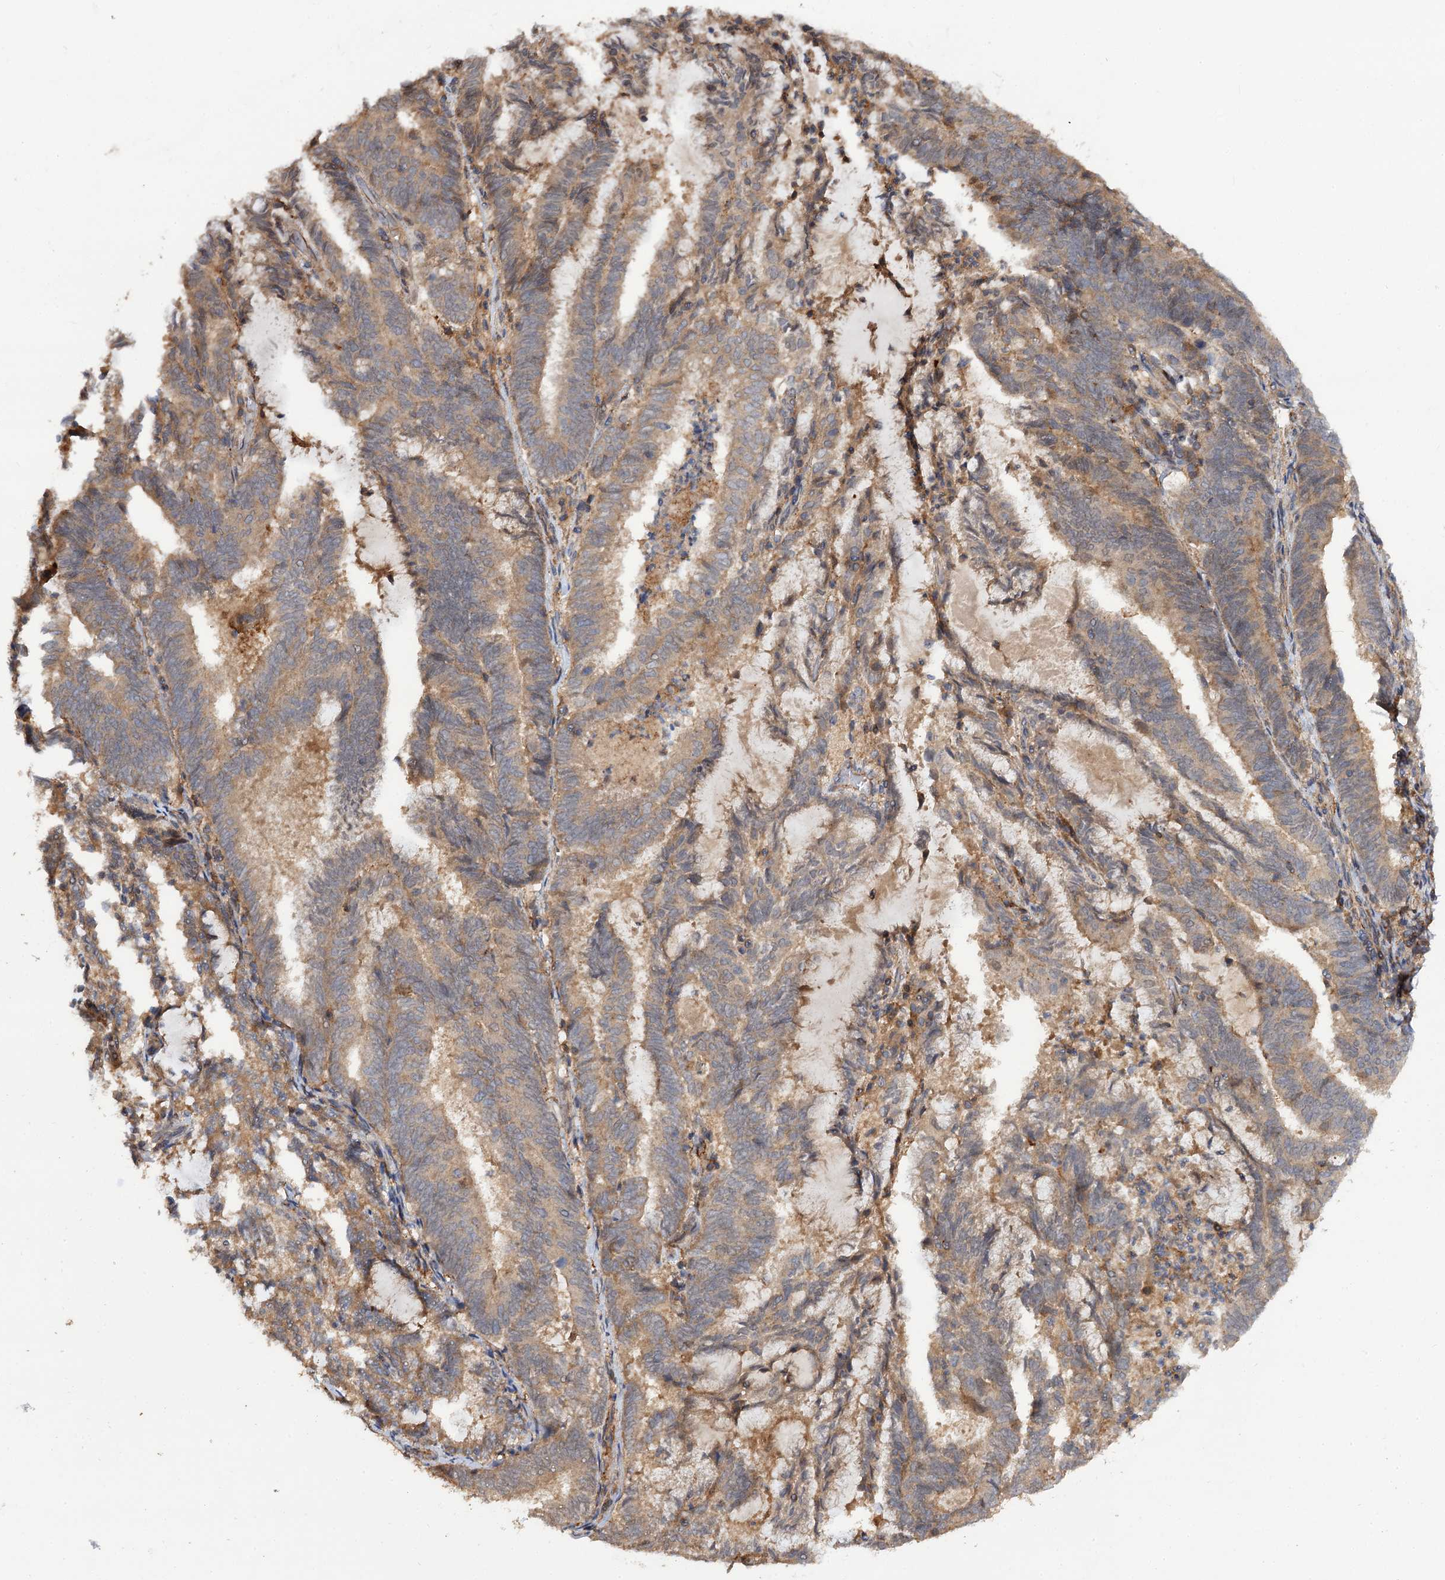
{"staining": {"intensity": "moderate", "quantity": ">75%", "location": "cytoplasmic/membranous"}, "tissue": "endometrial cancer", "cell_type": "Tumor cells", "image_type": "cancer", "snomed": [{"axis": "morphology", "description": "Adenocarcinoma, NOS"}, {"axis": "topography", "description": "Endometrium"}], "caption": "IHC photomicrograph of adenocarcinoma (endometrial) stained for a protein (brown), which reveals medium levels of moderate cytoplasmic/membranous positivity in about >75% of tumor cells.", "gene": "FBXW8", "patient": {"sex": "female", "age": 80}}